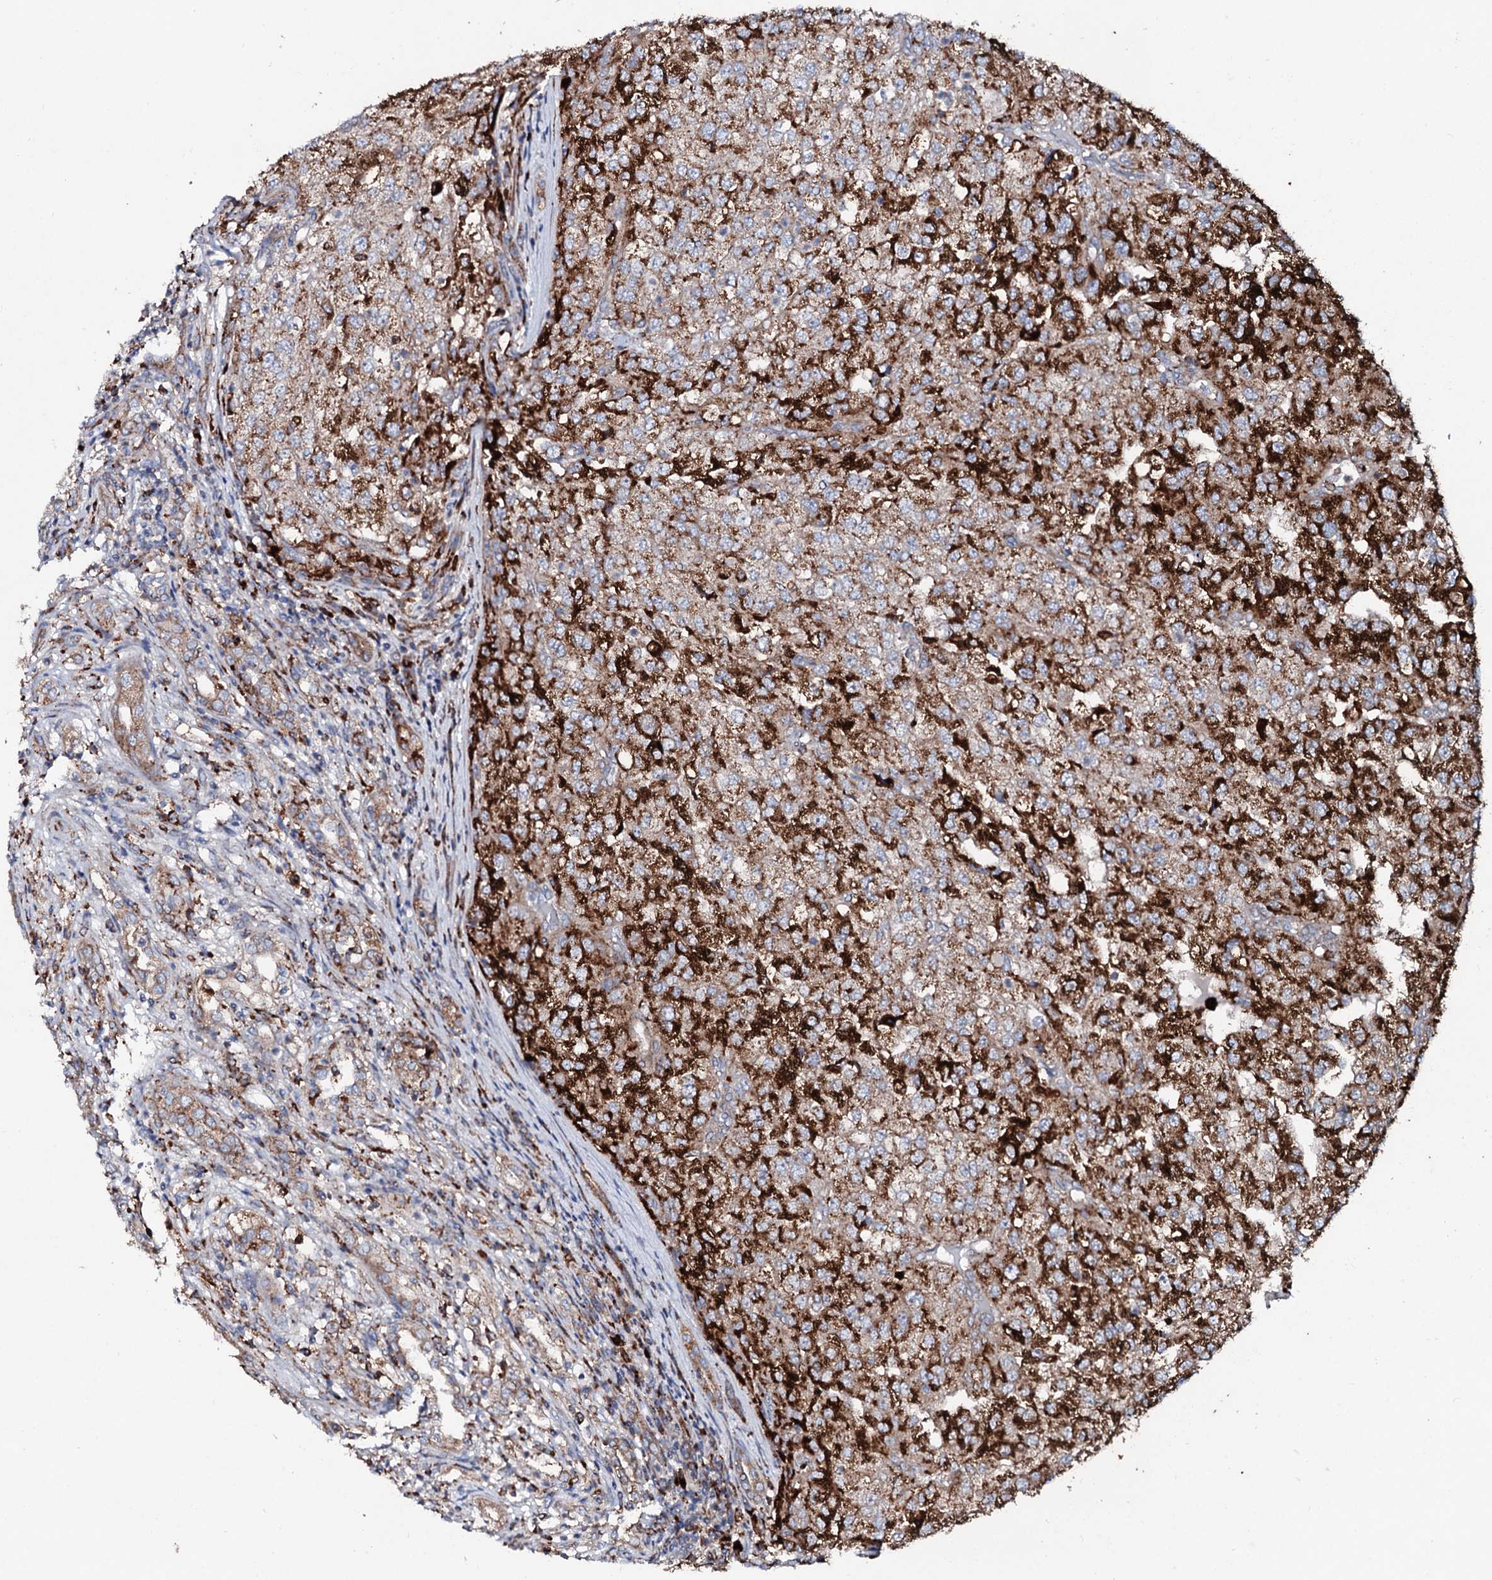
{"staining": {"intensity": "strong", "quantity": "25%-75%", "location": "cytoplasmic/membranous"}, "tissue": "renal cancer", "cell_type": "Tumor cells", "image_type": "cancer", "snomed": [{"axis": "morphology", "description": "Adenocarcinoma, NOS"}, {"axis": "topography", "description": "Kidney"}], "caption": "Human renal cancer stained for a protein (brown) shows strong cytoplasmic/membranous positive expression in about 25%-75% of tumor cells.", "gene": "P2RX4", "patient": {"sex": "female", "age": 54}}